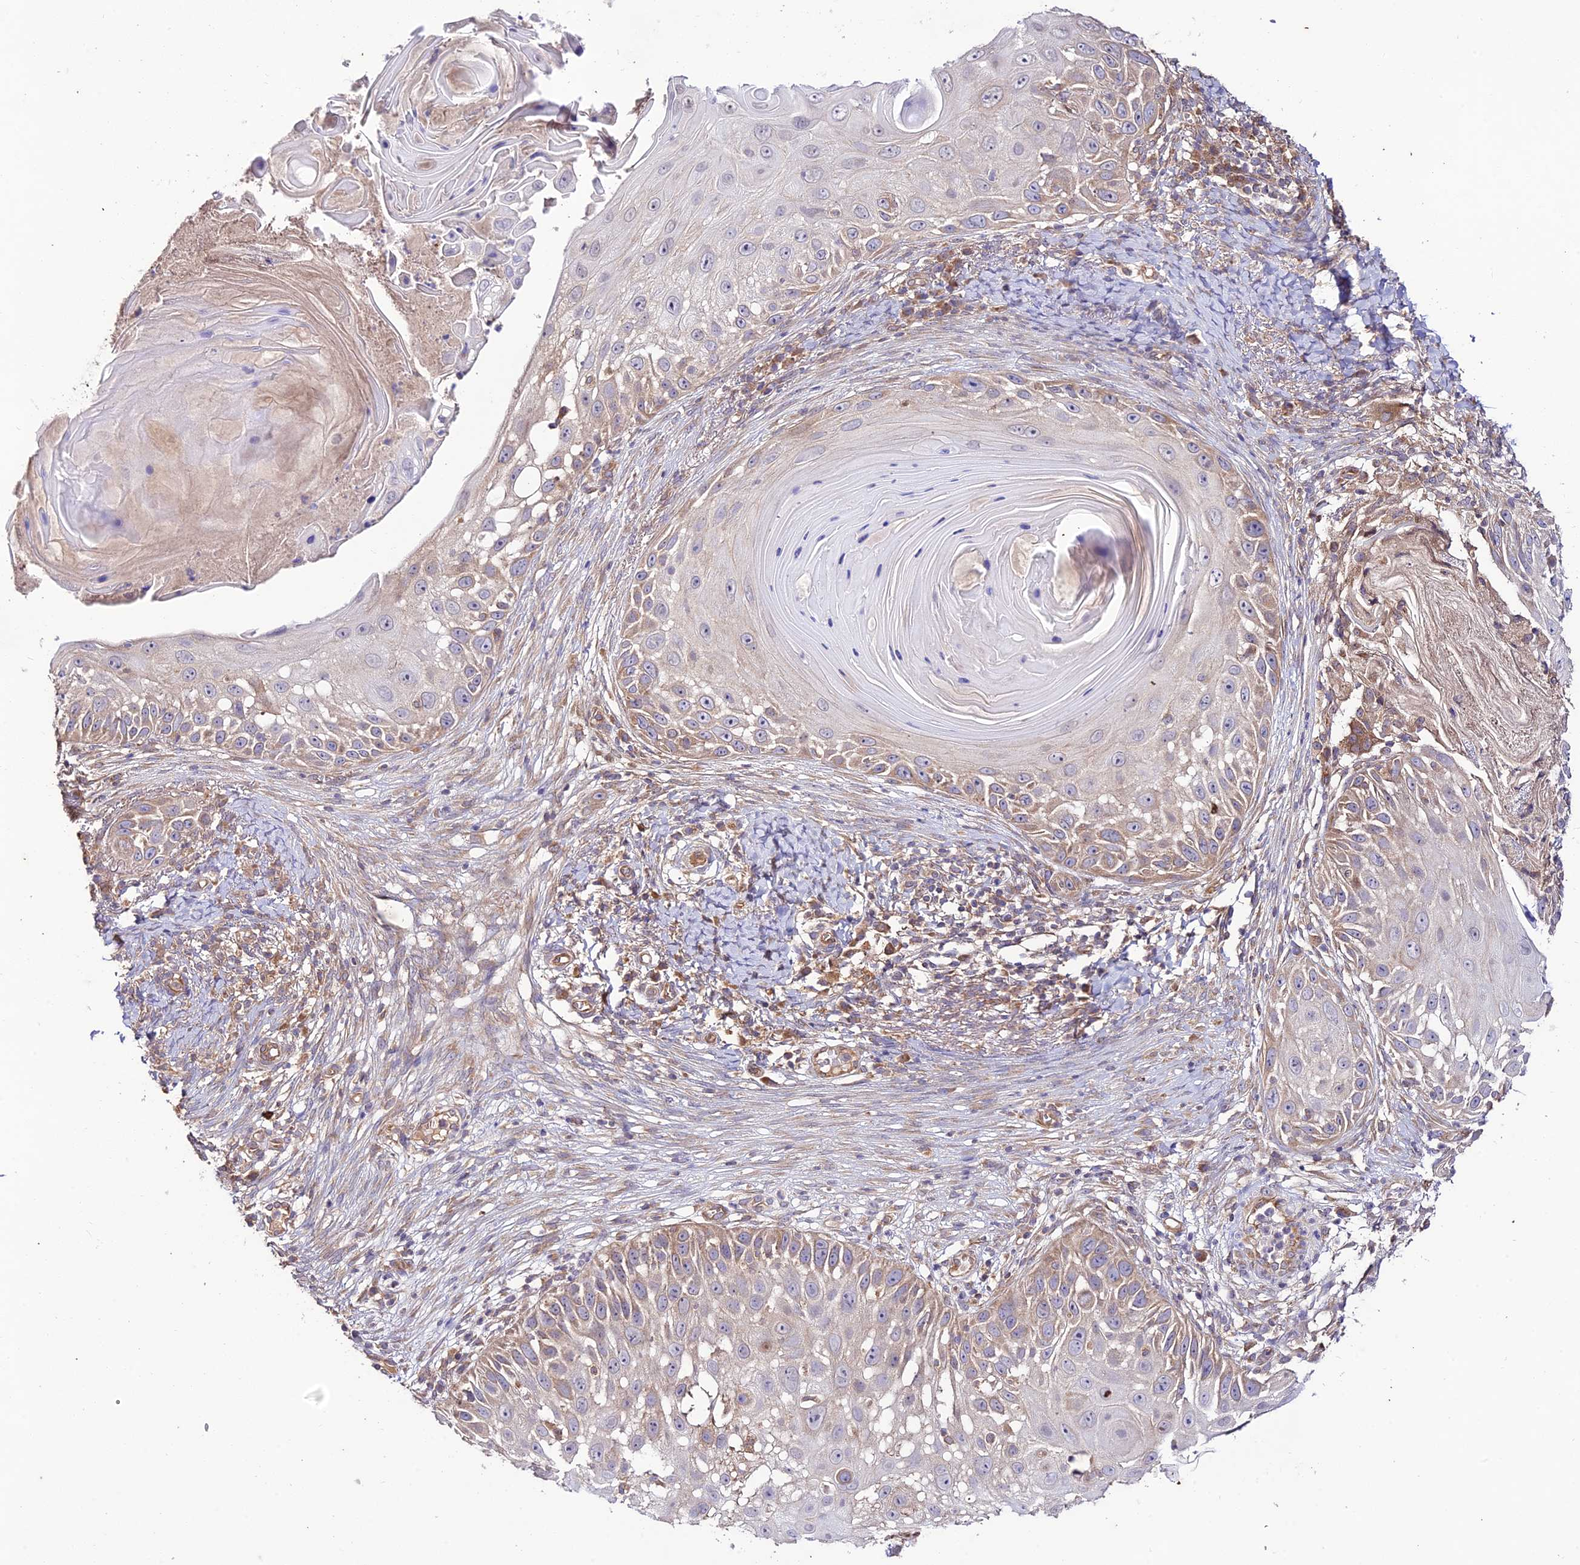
{"staining": {"intensity": "weak", "quantity": "25%-75%", "location": "cytoplasmic/membranous"}, "tissue": "skin cancer", "cell_type": "Tumor cells", "image_type": "cancer", "snomed": [{"axis": "morphology", "description": "Squamous cell carcinoma, NOS"}, {"axis": "topography", "description": "Skin"}], "caption": "This is a micrograph of immunohistochemistry (IHC) staining of skin squamous cell carcinoma, which shows weak positivity in the cytoplasmic/membranous of tumor cells.", "gene": "TMEM259", "patient": {"sex": "female", "age": 44}}